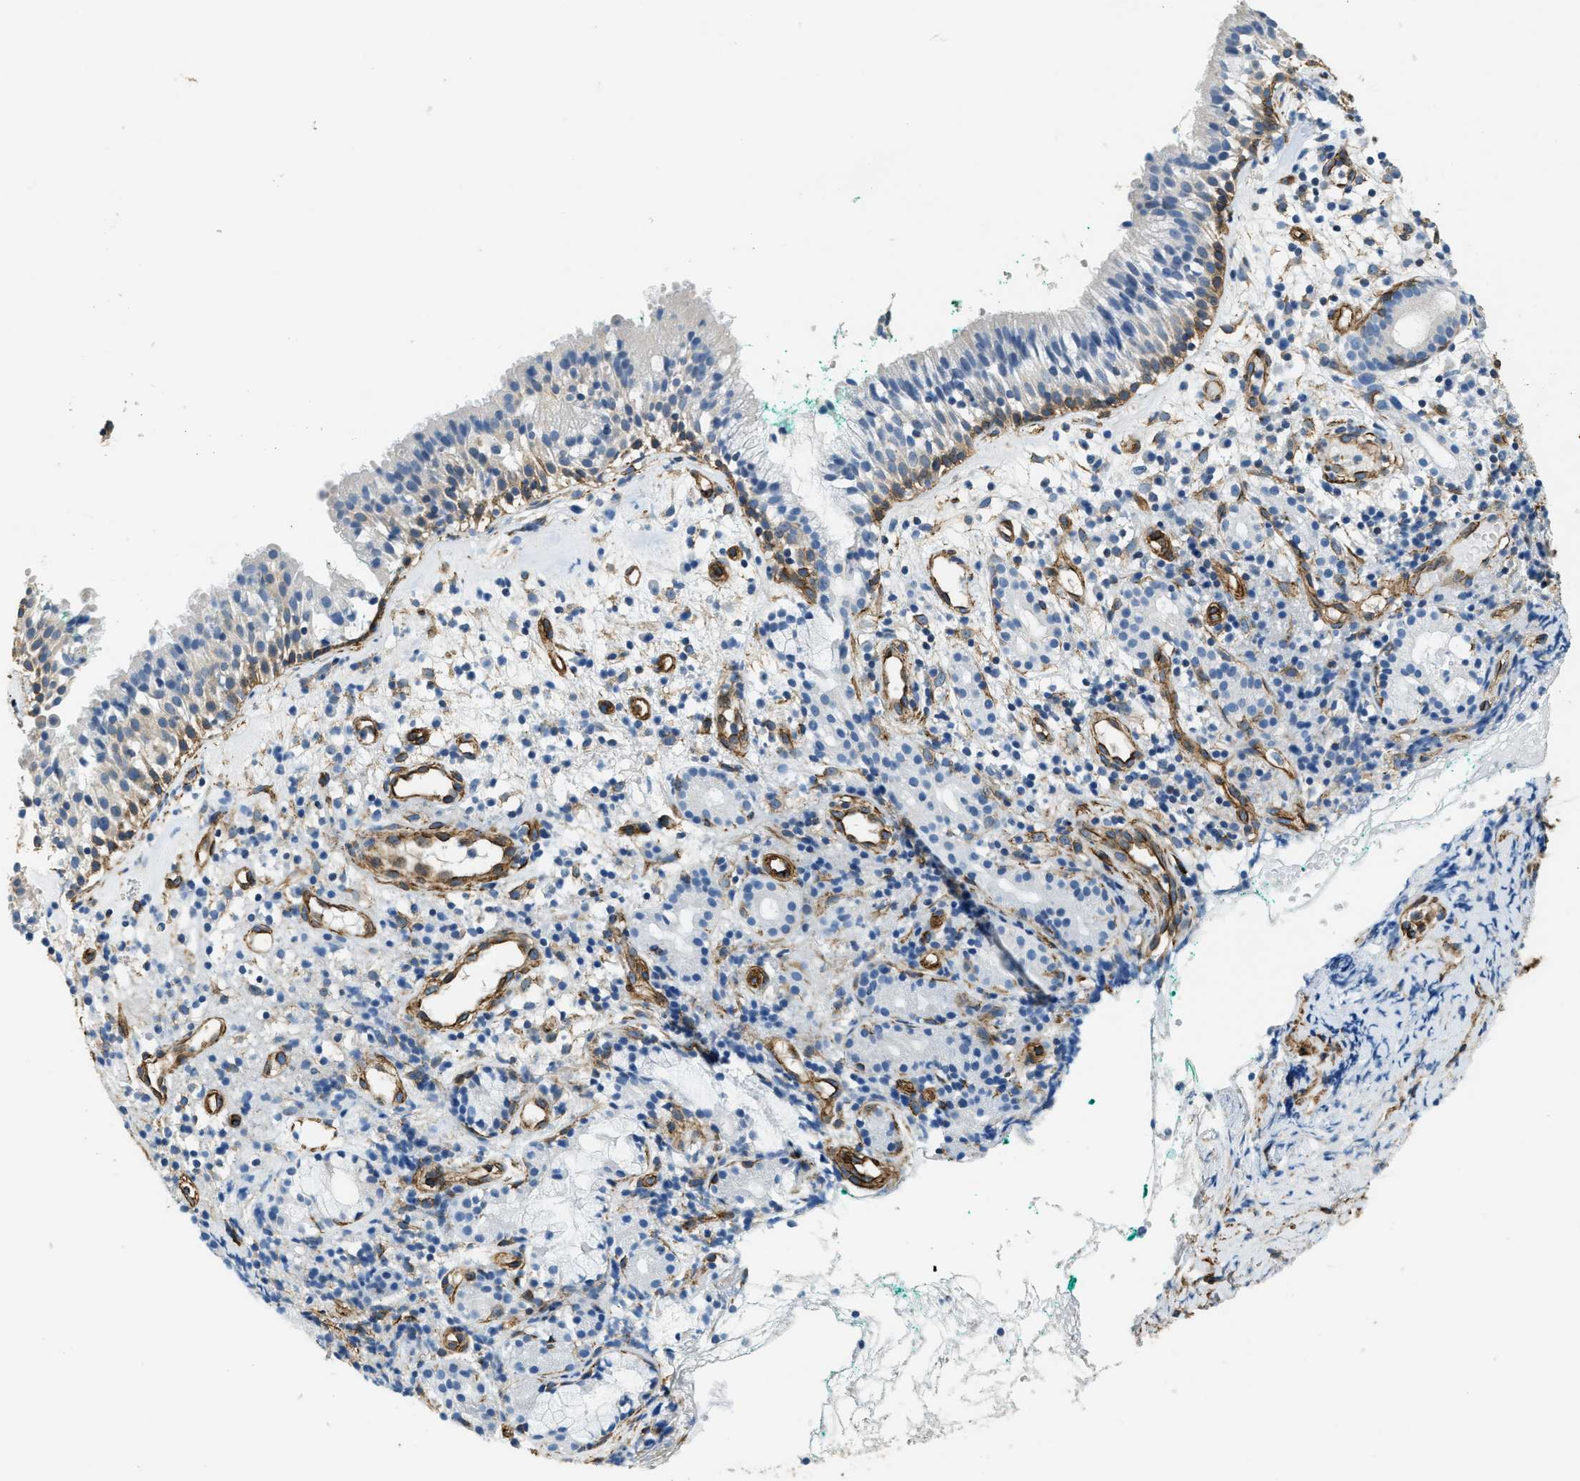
{"staining": {"intensity": "moderate", "quantity": "<25%", "location": "cytoplasmic/membranous"}, "tissue": "nasopharynx", "cell_type": "Respiratory epithelial cells", "image_type": "normal", "snomed": [{"axis": "morphology", "description": "Normal tissue, NOS"}, {"axis": "morphology", "description": "Basal cell carcinoma"}, {"axis": "topography", "description": "Cartilage tissue"}, {"axis": "topography", "description": "Nasopharynx"}, {"axis": "topography", "description": "Oral tissue"}], "caption": "Benign nasopharynx shows moderate cytoplasmic/membranous staining in approximately <25% of respiratory epithelial cells, visualized by immunohistochemistry. (brown staining indicates protein expression, while blue staining denotes nuclei).", "gene": "TMEM43", "patient": {"sex": "female", "age": 77}}